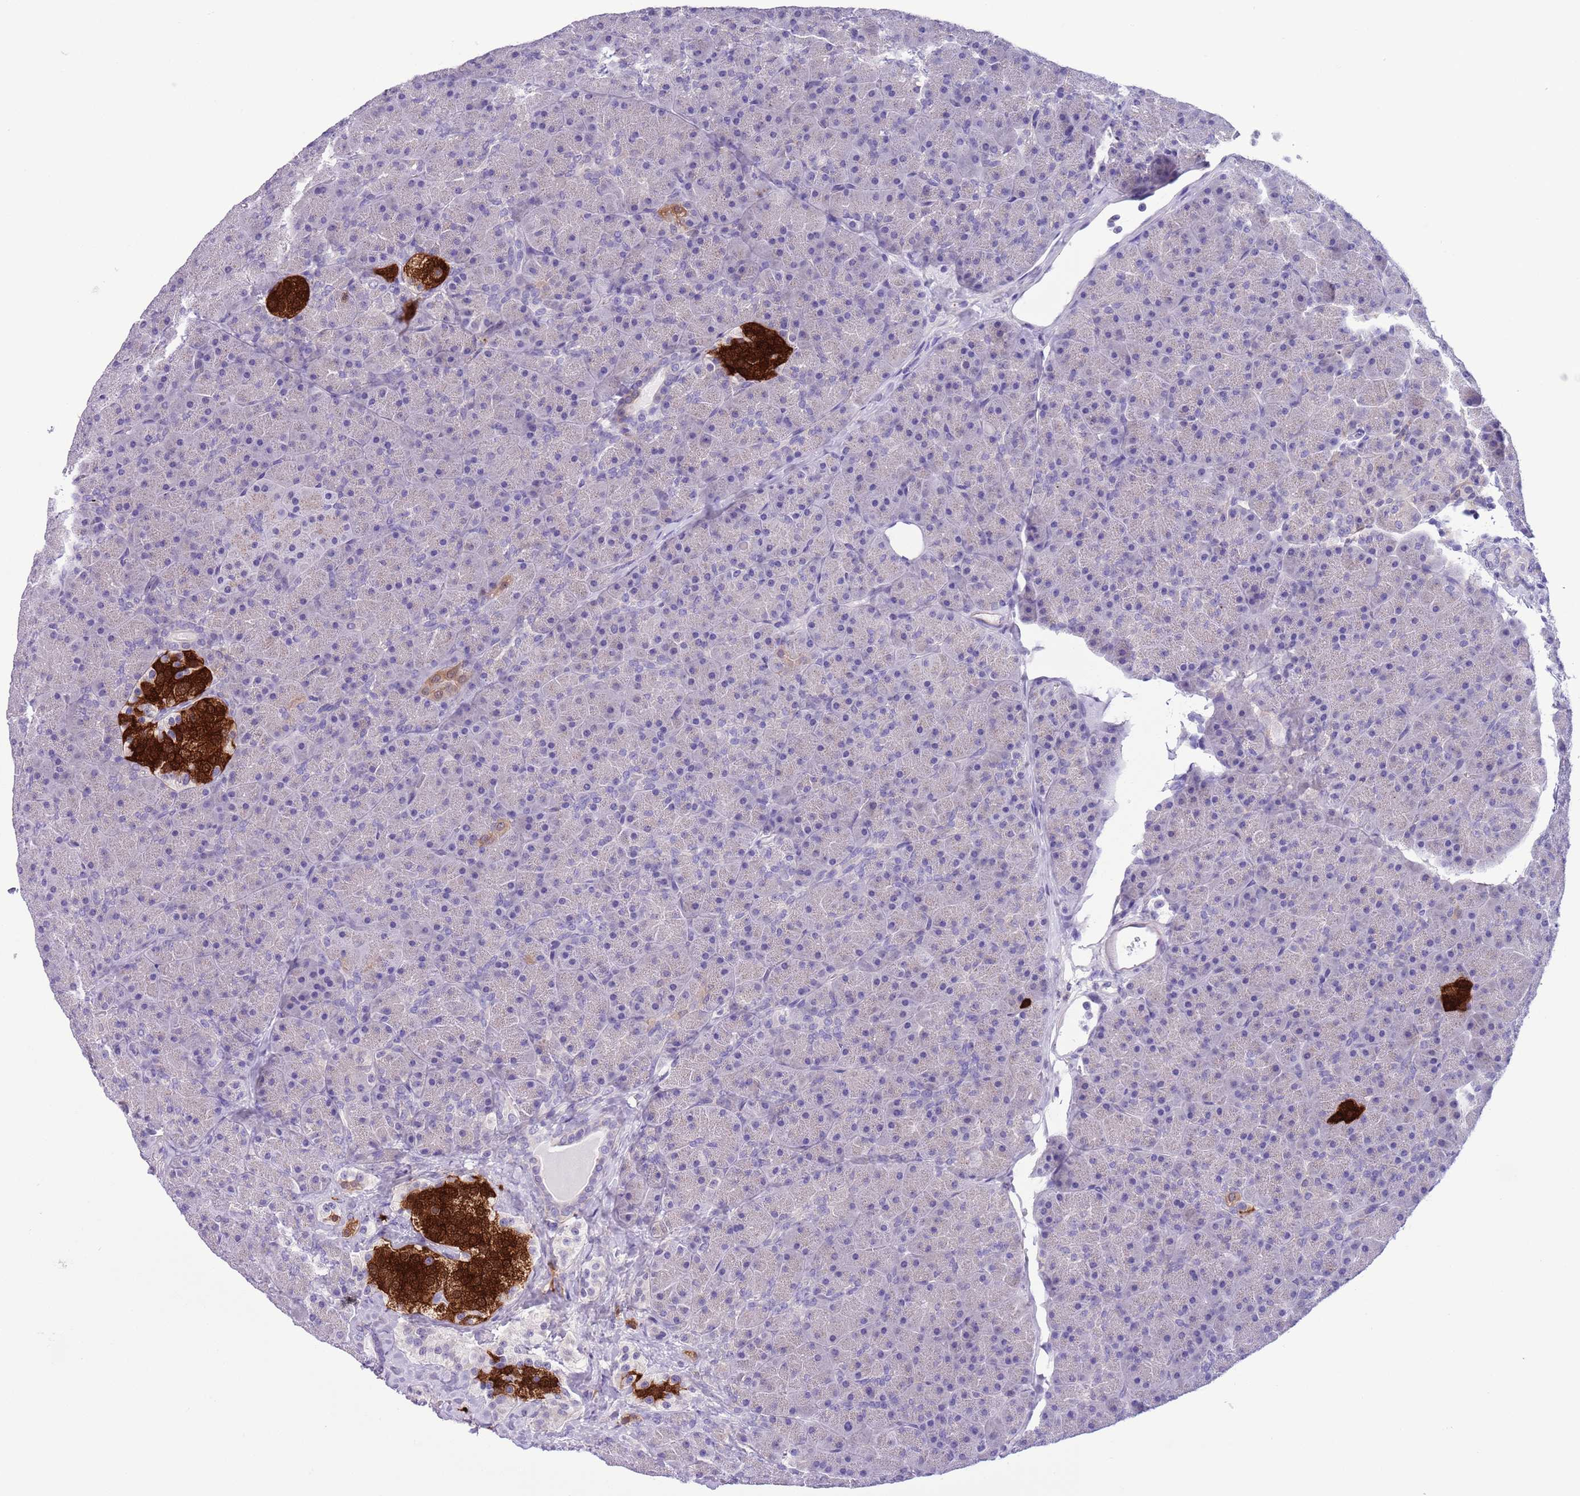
{"staining": {"intensity": "weak", "quantity": "<25%", "location": "cytoplasmic/membranous"}, "tissue": "pancreas", "cell_type": "Exocrine glandular cells", "image_type": "normal", "snomed": [{"axis": "morphology", "description": "Normal tissue, NOS"}, {"axis": "topography", "description": "Pancreas"}], "caption": "IHC of benign pancreas displays no staining in exocrine glandular cells.", "gene": "PFKFB2", "patient": {"sex": "male", "age": 36}}